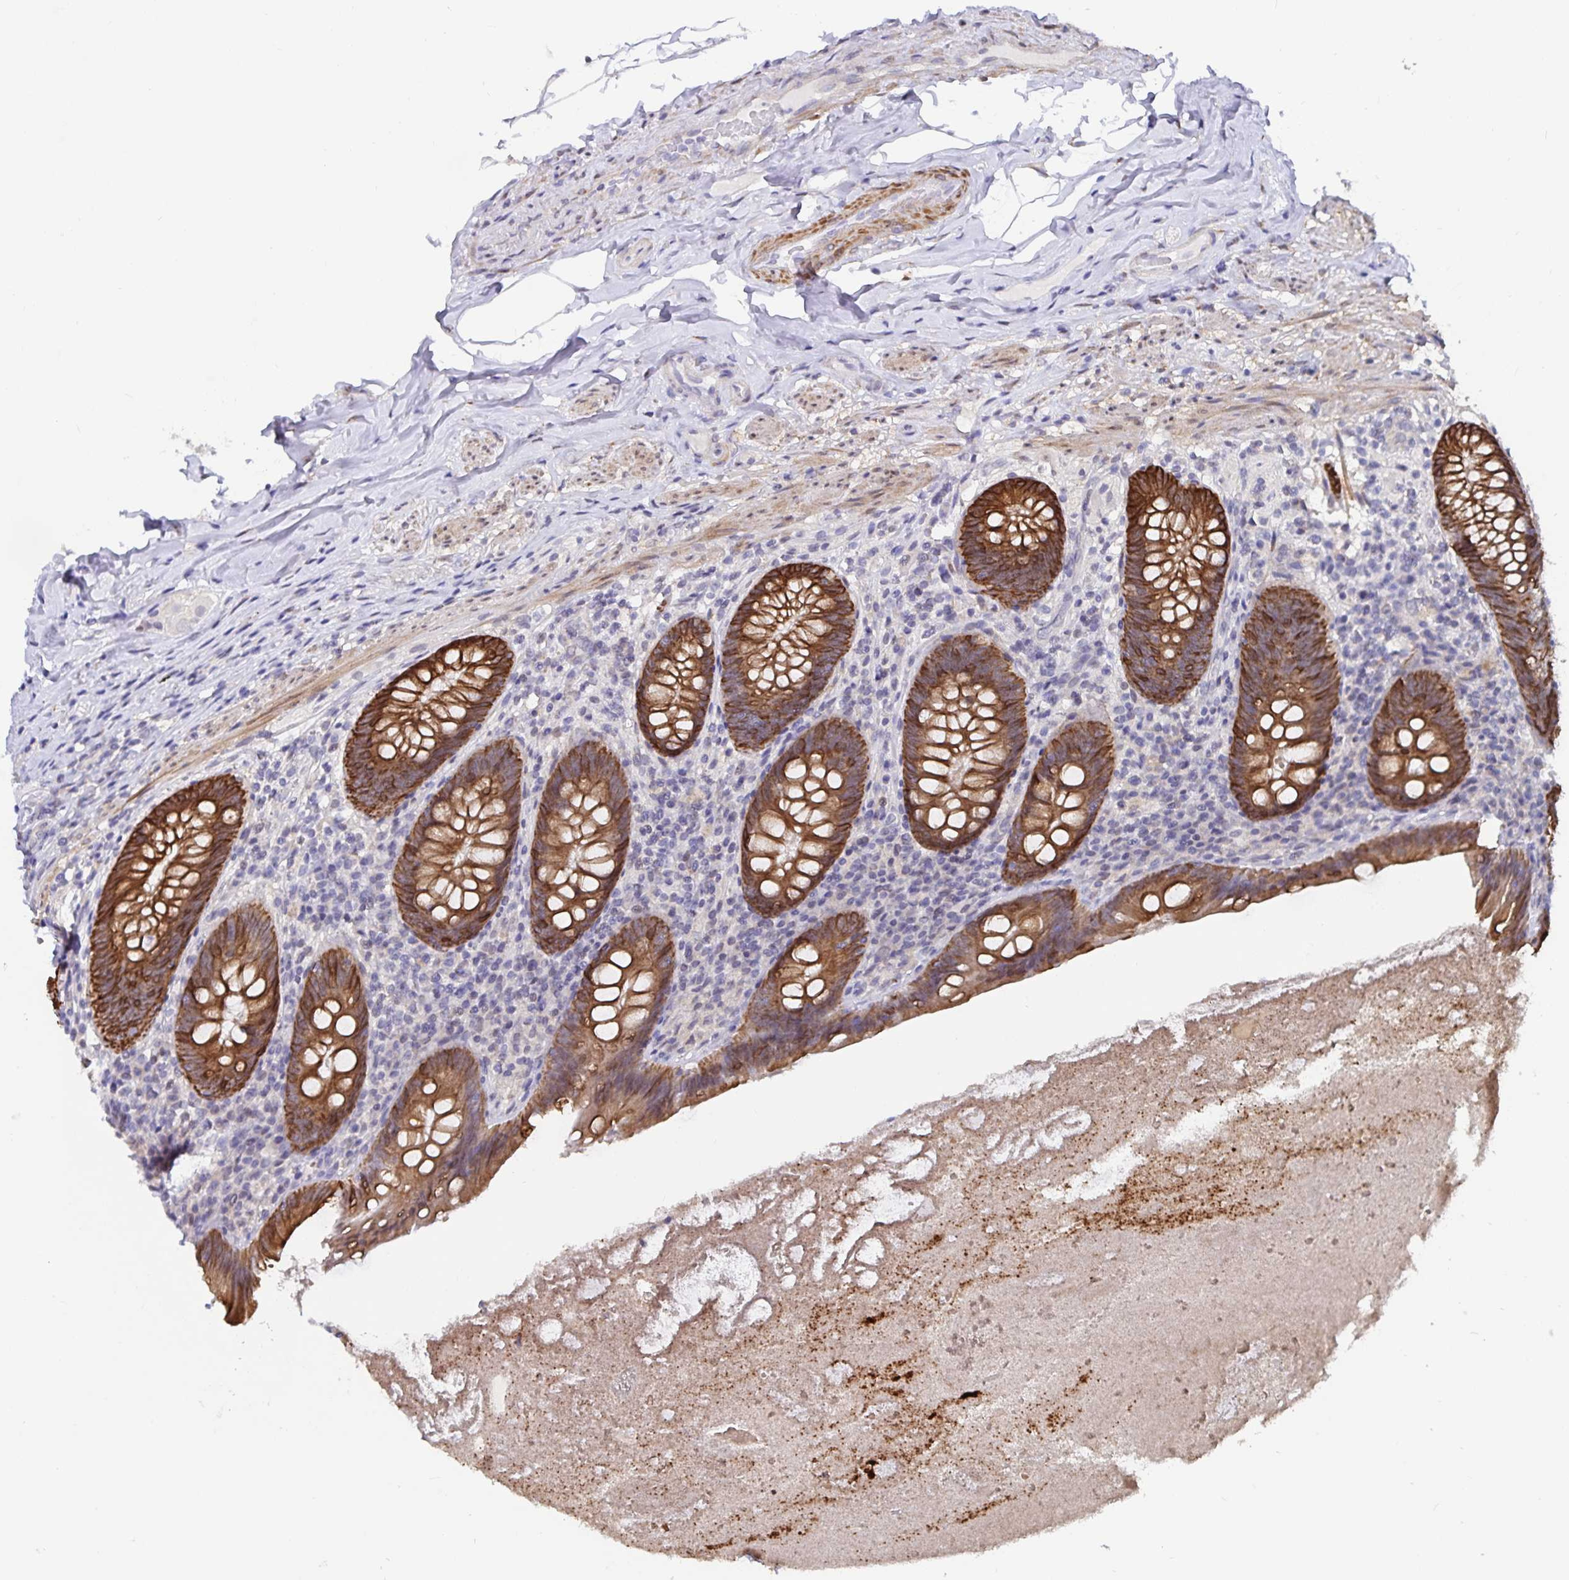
{"staining": {"intensity": "strong", "quantity": "25%-75%", "location": "cytoplasmic/membranous"}, "tissue": "appendix", "cell_type": "Glandular cells", "image_type": "normal", "snomed": [{"axis": "morphology", "description": "Normal tissue, NOS"}, {"axis": "topography", "description": "Appendix"}], "caption": "DAB (3,3'-diaminobenzidine) immunohistochemical staining of unremarkable appendix demonstrates strong cytoplasmic/membranous protein positivity in about 25%-75% of glandular cells.", "gene": "ZIK1", "patient": {"sex": "male", "age": 47}}